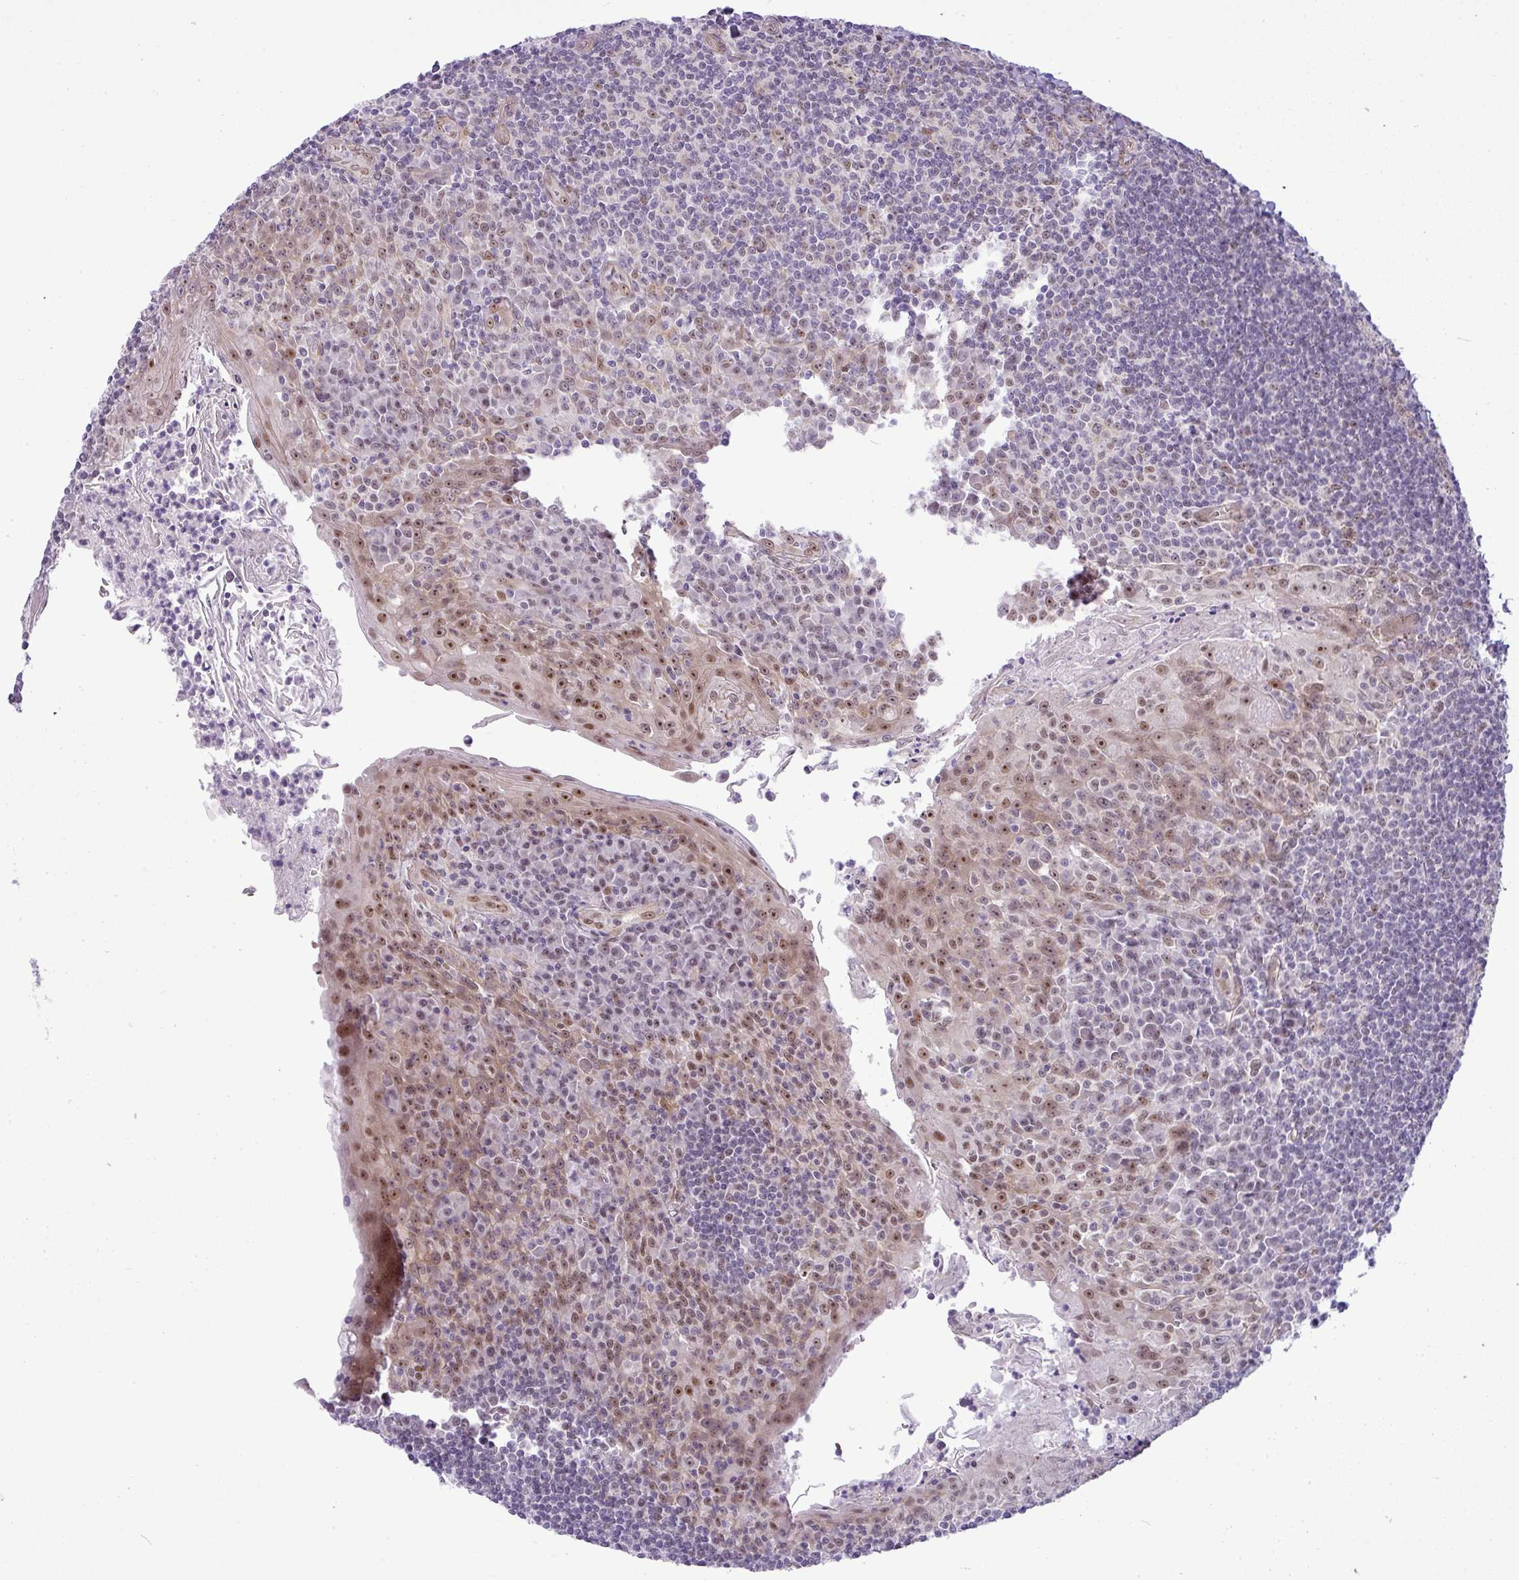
{"staining": {"intensity": "moderate", "quantity": "25%-75%", "location": "cytoplasmic/membranous,nuclear"}, "tissue": "tonsil", "cell_type": "Germinal center cells", "image_type": "normal", "snomed": [{"axis": "morphology", "description": "Normal tissue, NOS"}, {"axis": "topography", "description": "Tonsil"}], "caption": "Brown immunohistochemical staining in normal tonsil exhibits moderate cytoplasmic/membranous,nuclear positivity in about 25%-75% of germinal center cells.", "gene": "MAK16", "patient": {"sex": "male", "age": 27}}